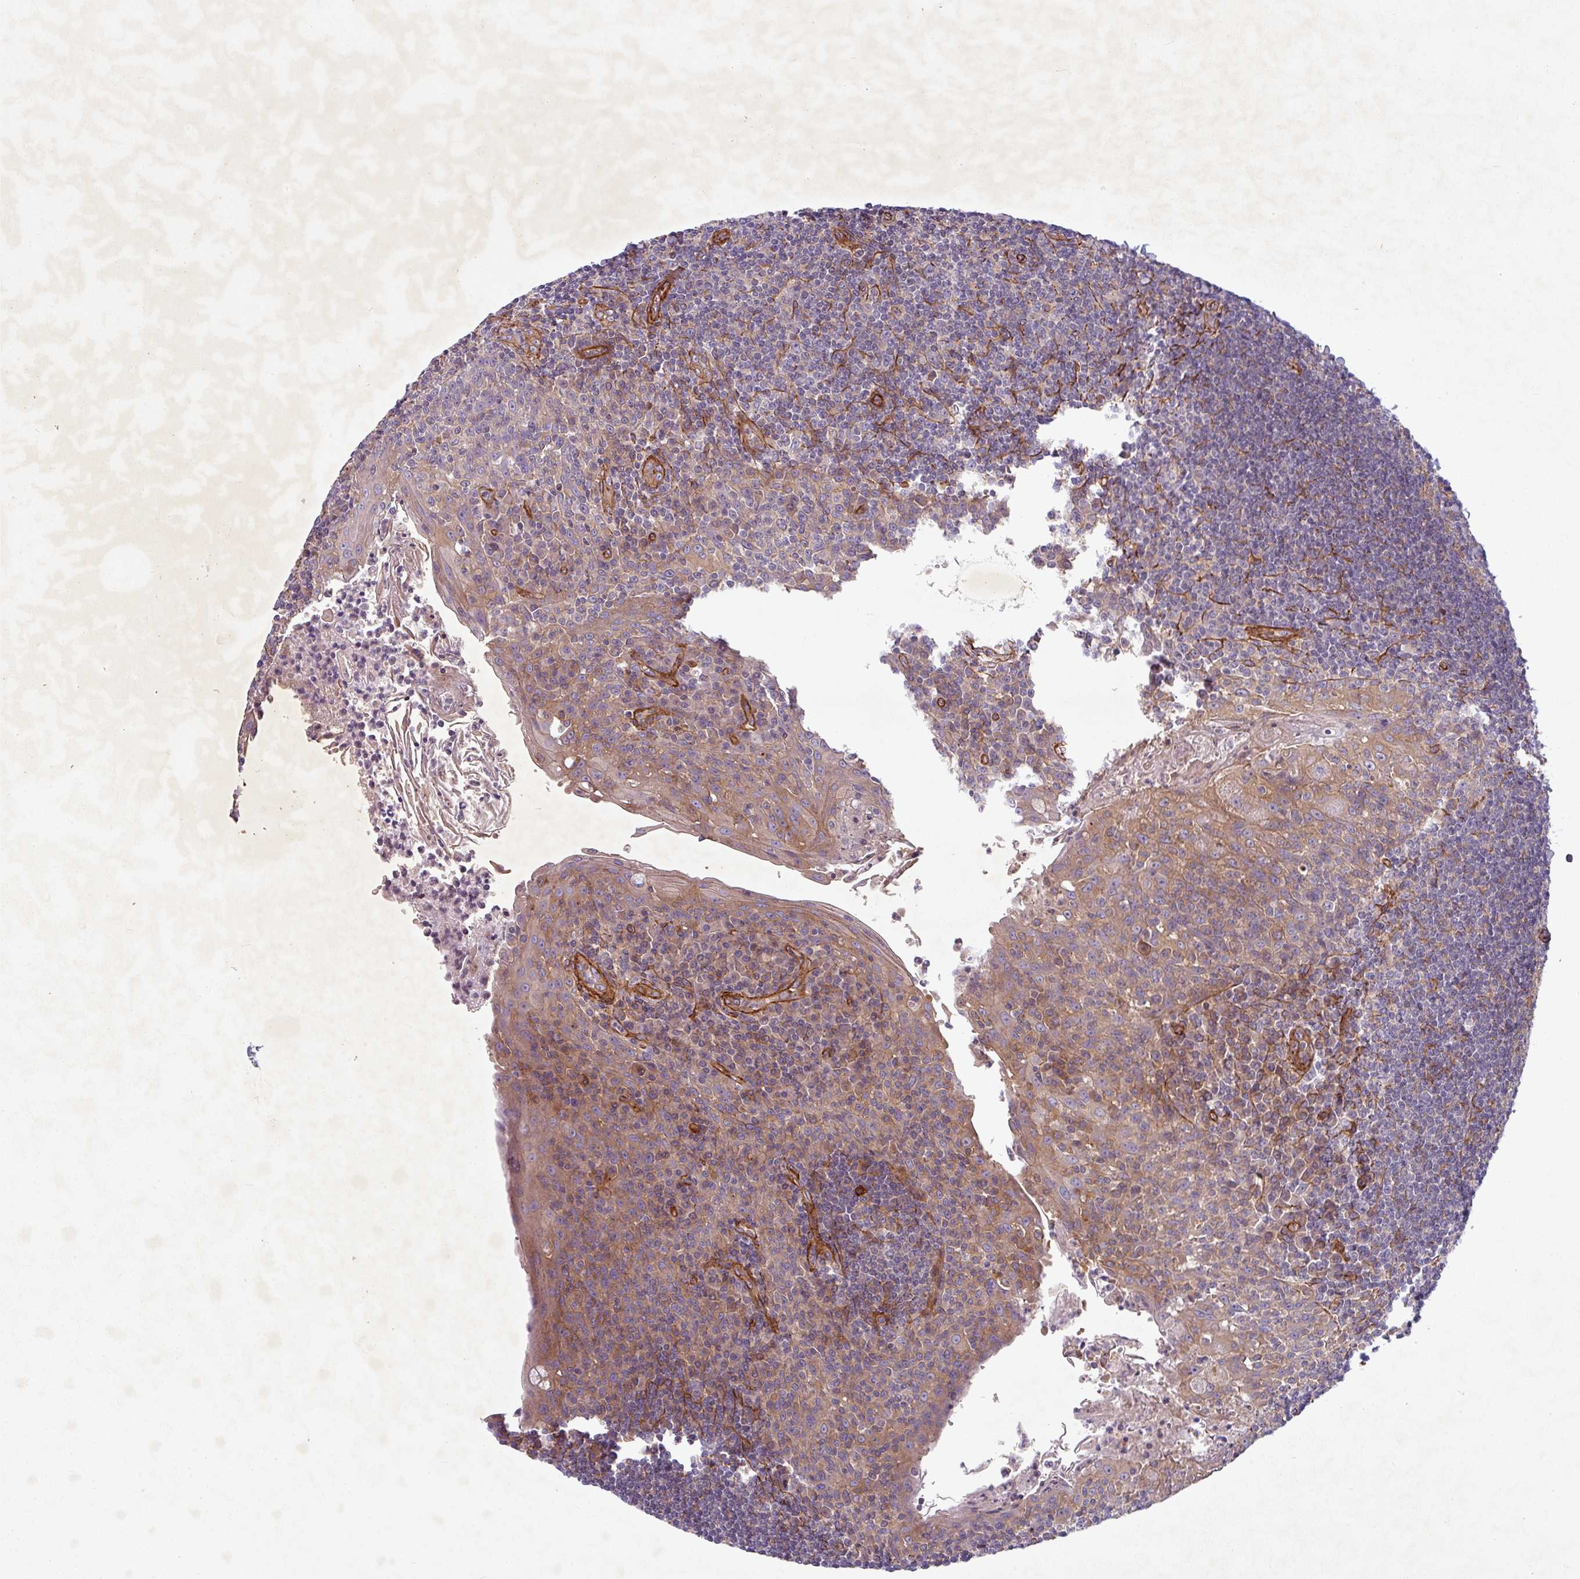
{"staining": {"intensity": "moderate", "quantity": ">75%", "location": "cytoplasmic/membranous"}, "tissue": "tonsil", "cell_type": "Germinal center cells", "image_type": "normal", "snomed": [{"axis": "morphology", "description": "Normal tissue, NOS"}, {"axis": "topography", "description": "Tonsil"}], "caption": "Tonsil stained with a protein marker reveals moderate staining in germinal center cells.", "gene": "ATP2C2", "patient": {"sex": "male", "age": 27}}